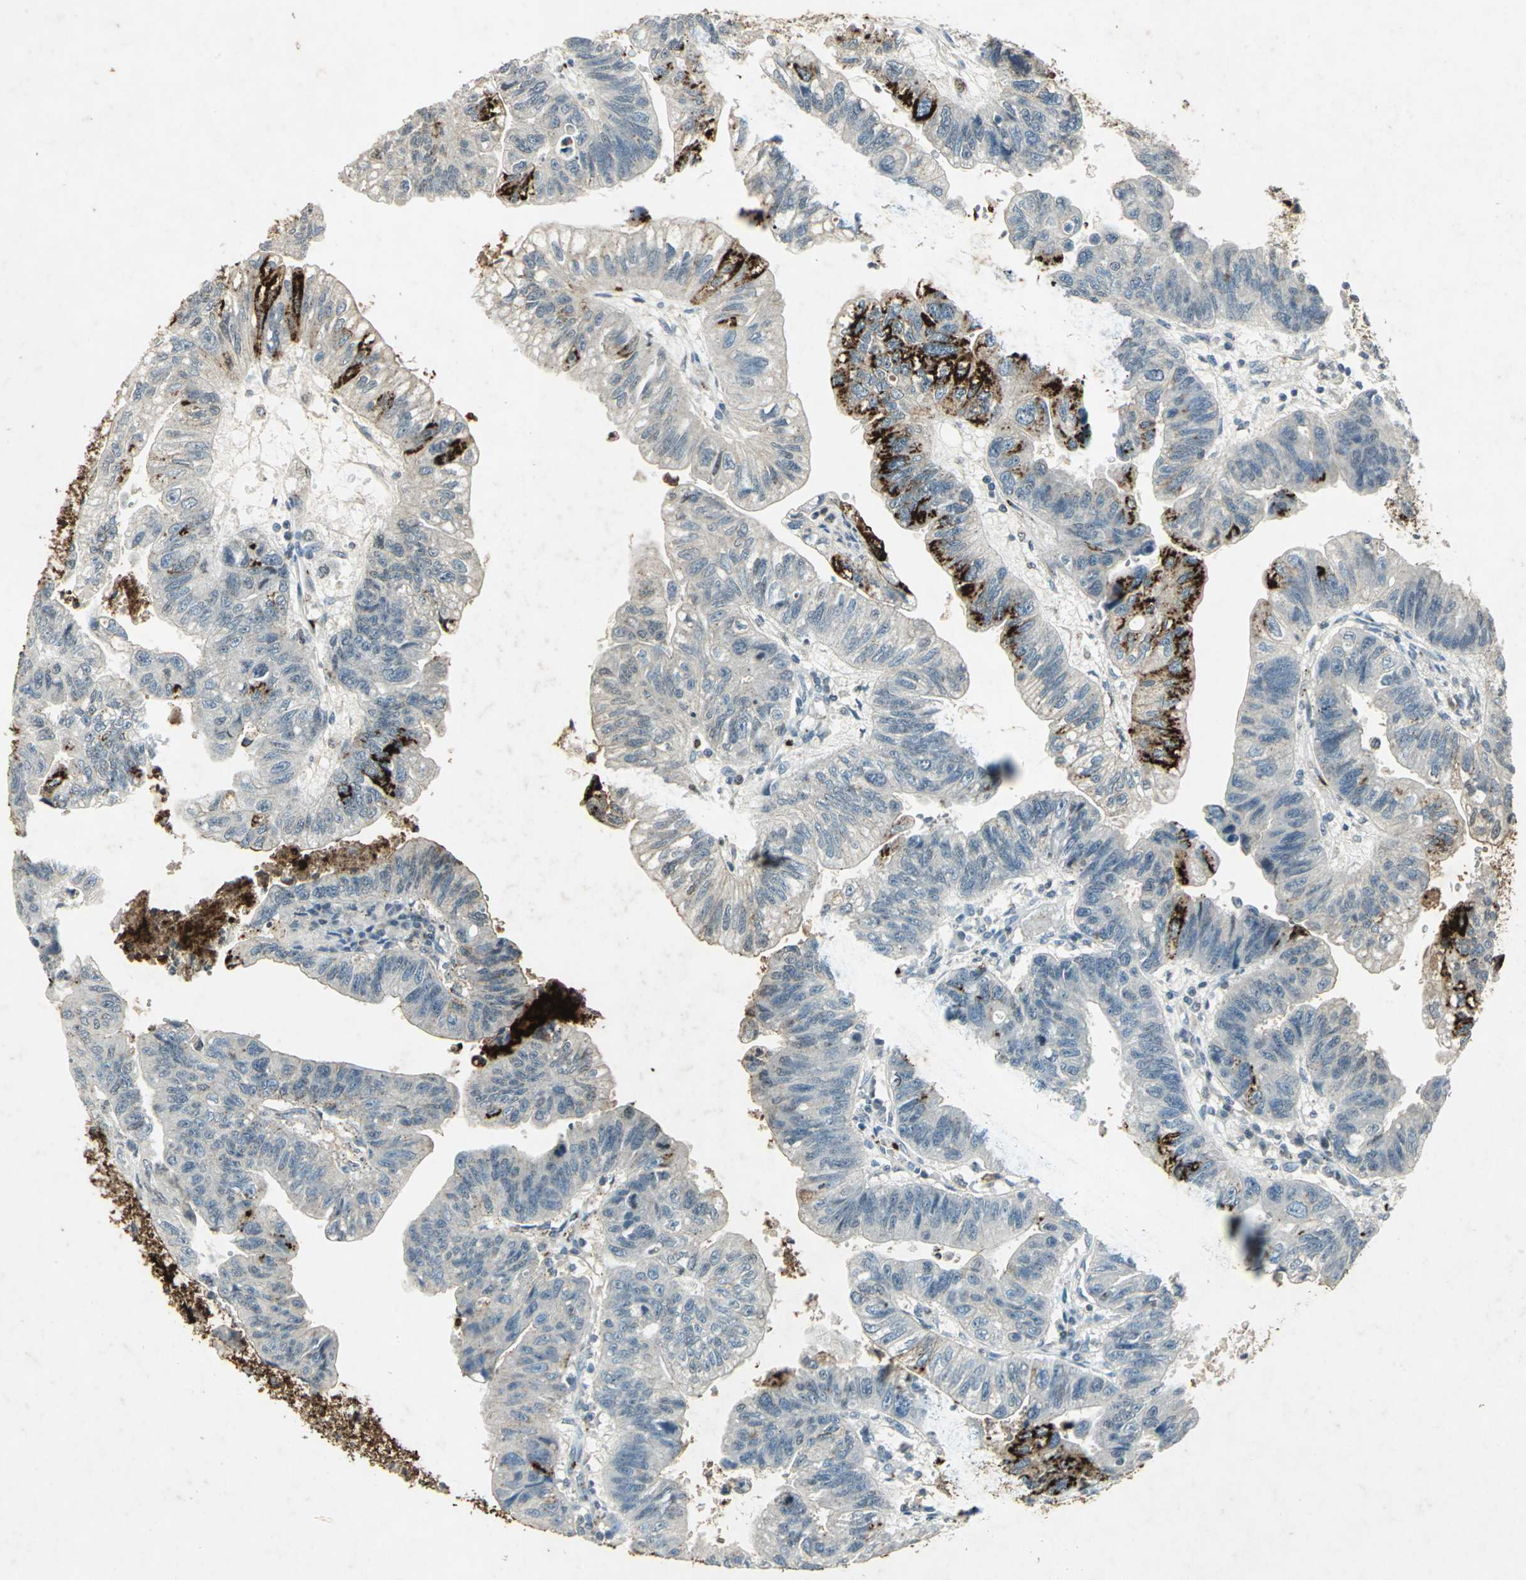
{"staining": {"intensity": "strong", "quantity": "25%-75%", "location": "cytoplasmic/membranous"}, "tissue": "stomach cancer", "cell_type": "Tumor cells", "image_type": "cancer", "snomed": [{"axis": "morphology", "description": "Adenocarcinoma, NOS"}, {"axis": "topography", "description": "Stomach"}], "caption": "Approximately 25%-75% of tumor cells in stomach cancer (adenocarcinoma) show strong cytoplasmic/membranous protein staining as visualized by brown immunohistochemical staining.", "gene": "CAMK2B", "patient": {"sex": "male", "age": 59}}